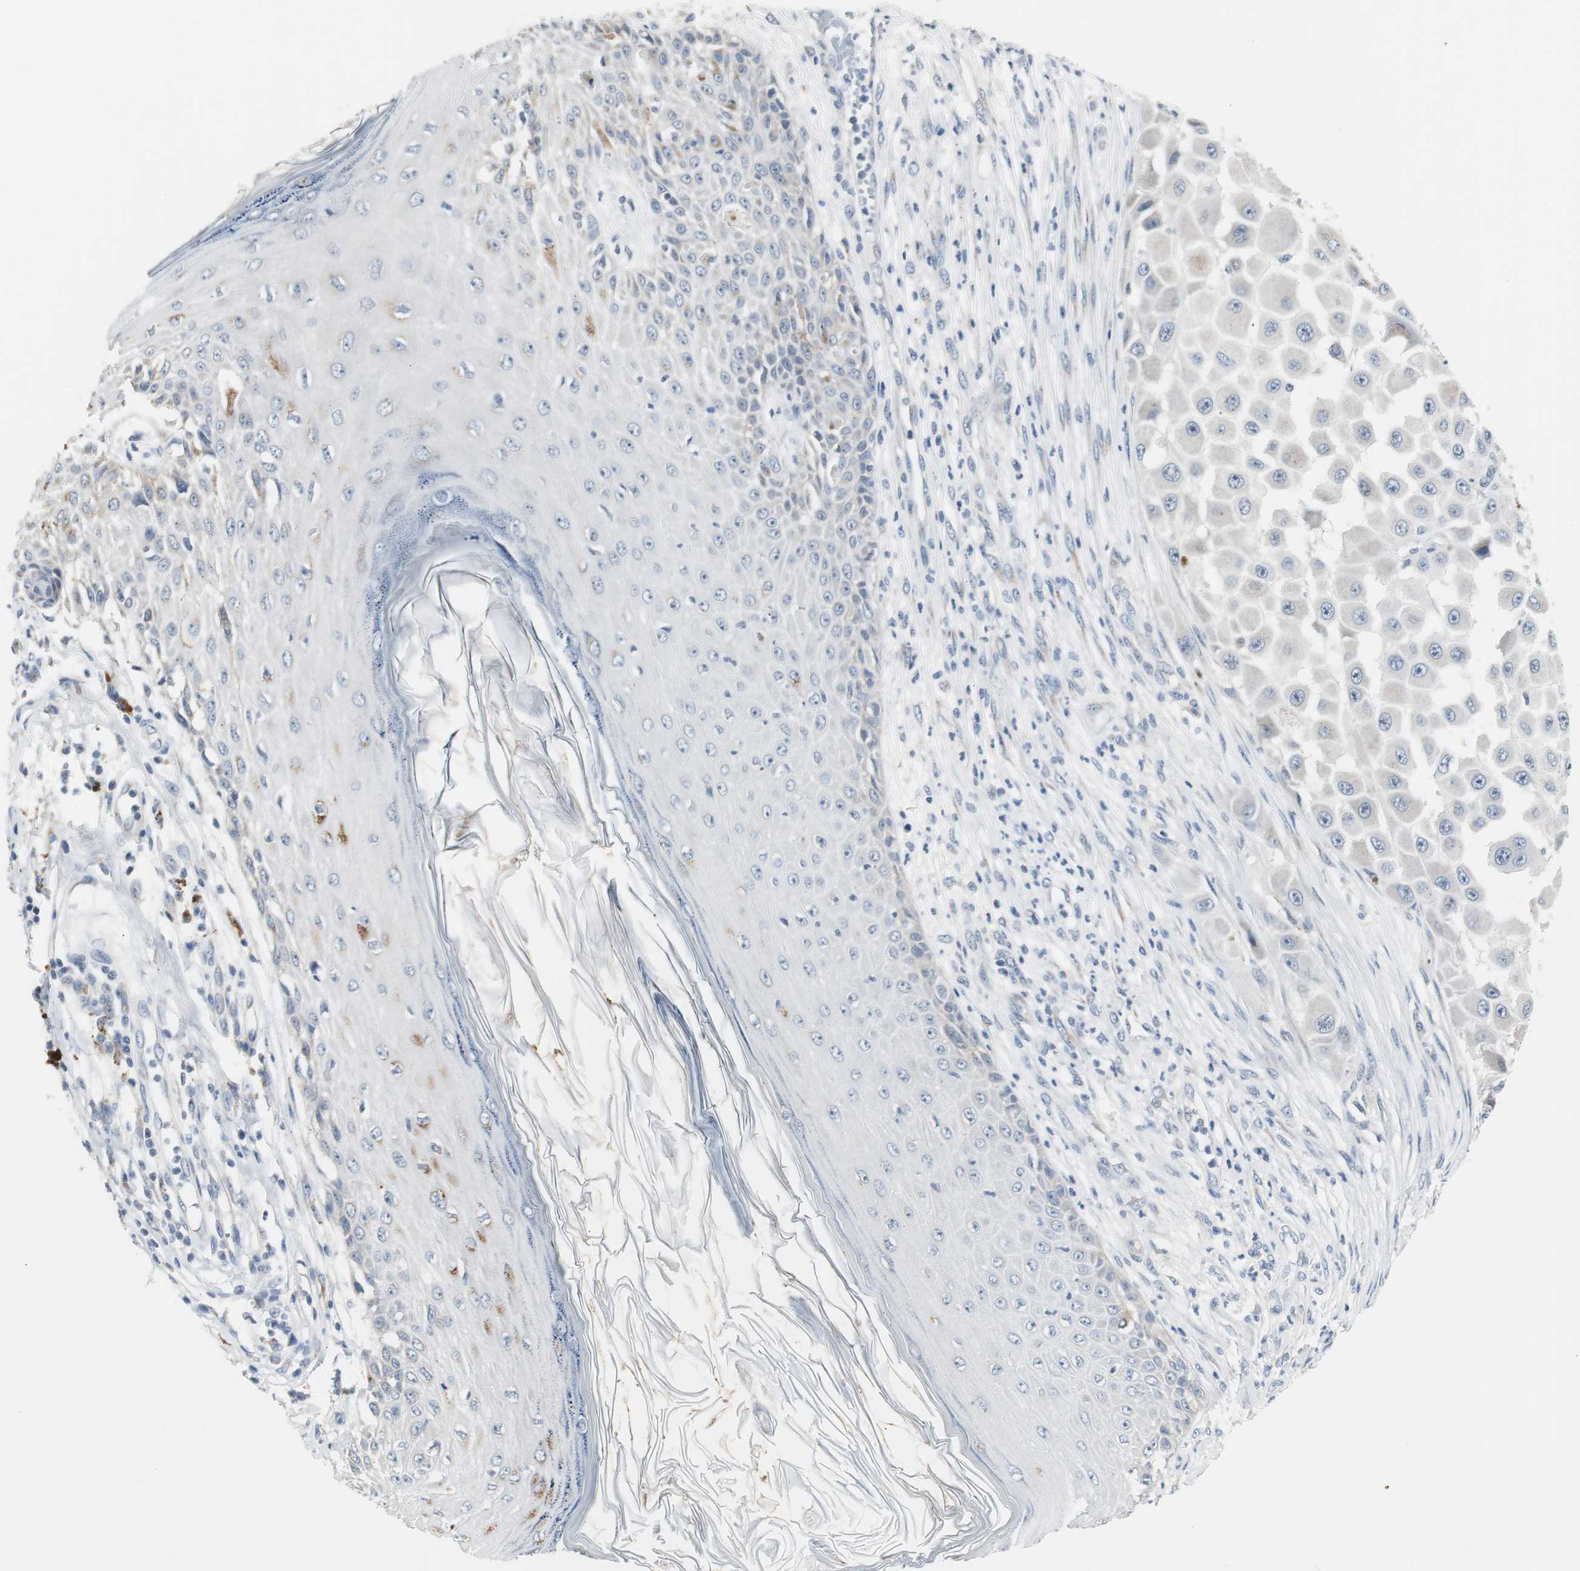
{"staining": {"intensity": "negative", "quantity": "none", "location": "none"}, "tissue": "melanoma", "cell_type": "Tumor cells", "image_type": "cancer", "snomed": [{"axis": "morphology", "description": "Malignant melanoma, NOS"}, {"axis": "topography", "description": "Skin"}], "caption": "The image reveals no staining of tumor cells in malignant melanoma.", "gene": "SOX30", "patient": {"sex": "female", "age": 81}}